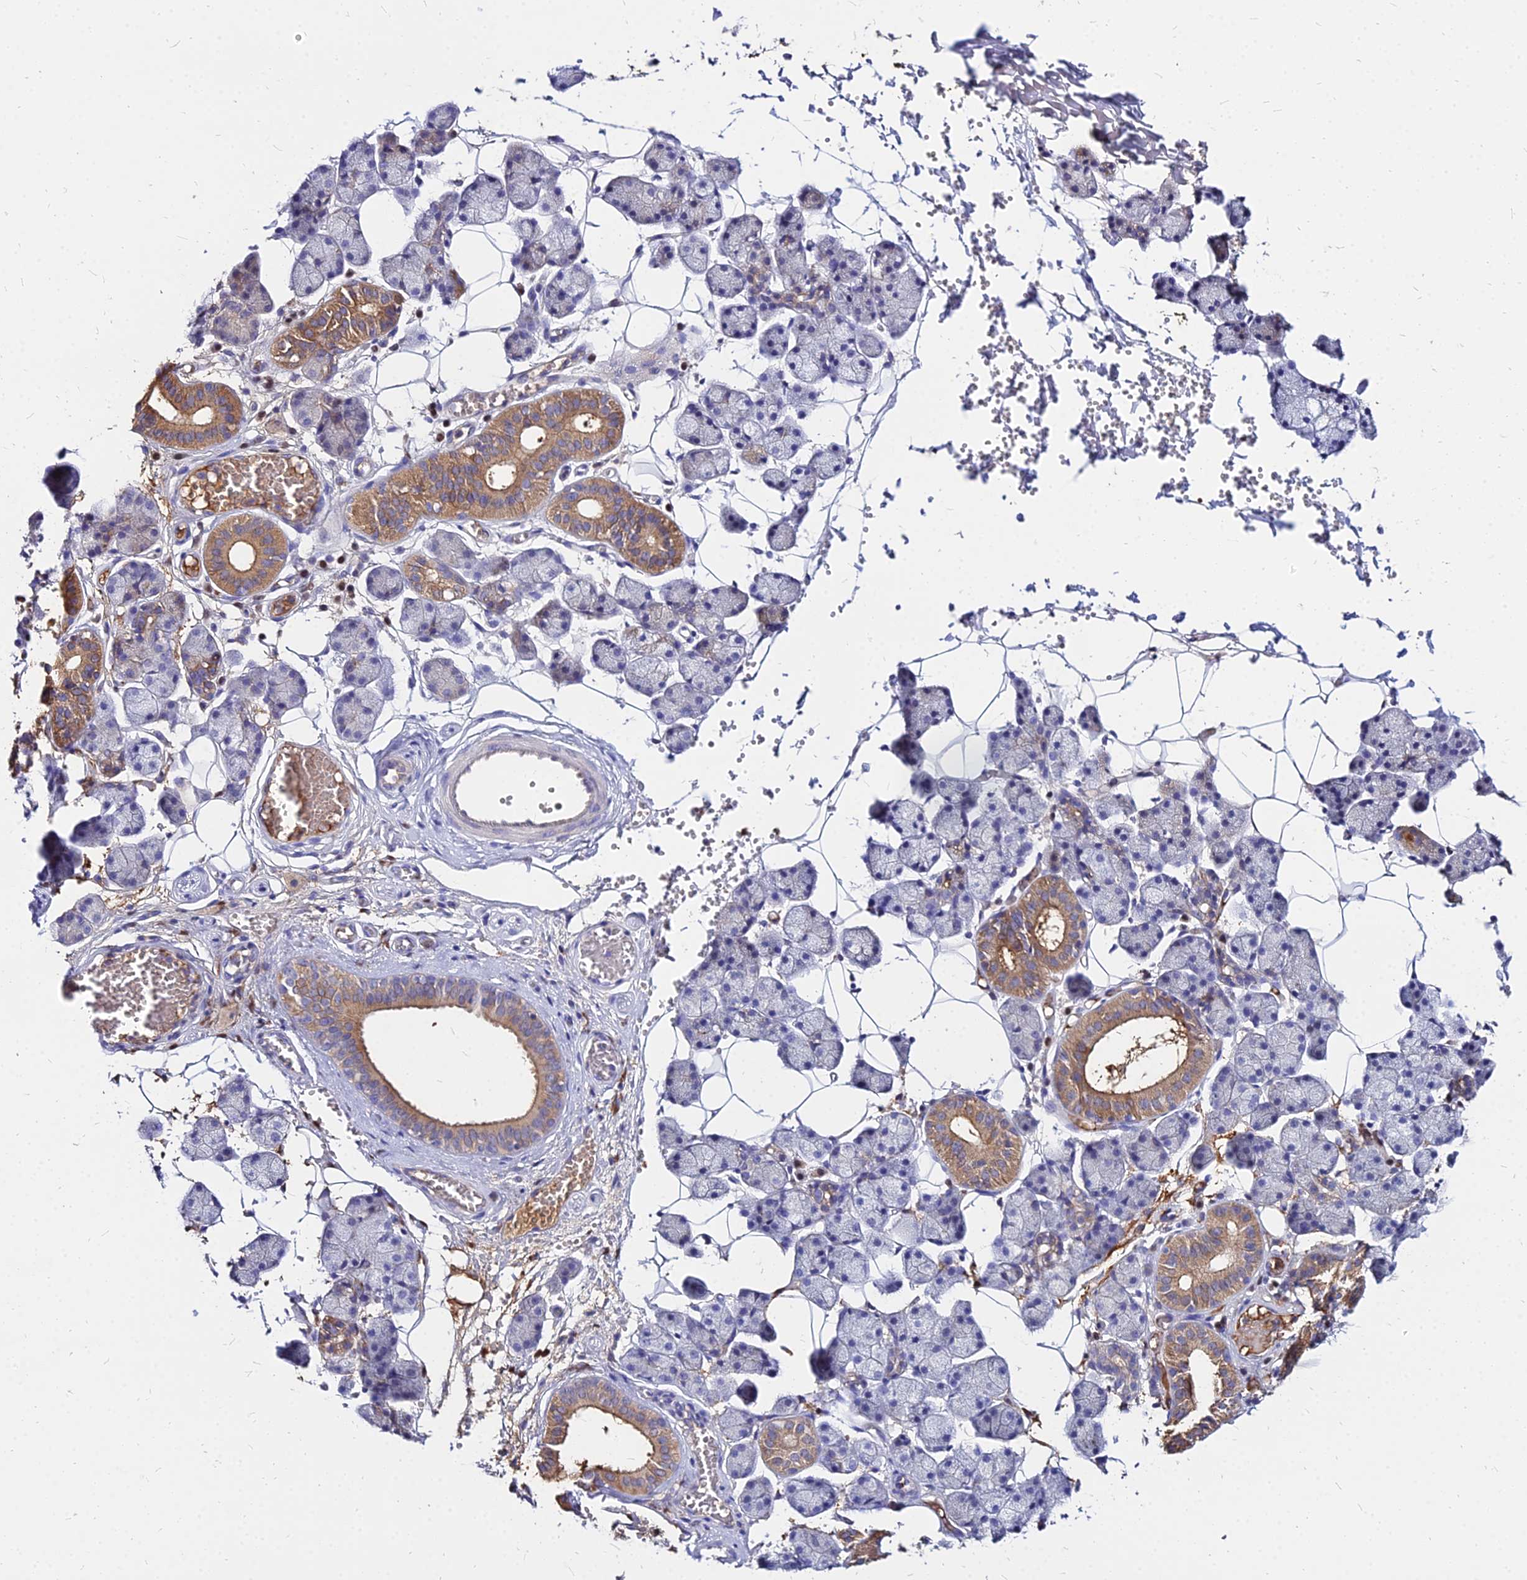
{"staining": {"intensity": "moderate", "quantity": "<25%", "location": "cytoplasmic/membranous"}, "tissue": "salivary gland", "cell_type": "Glandular cells", "image_type": "normal", "snomed": [{"axis": "morphology", "description": "Normal tissue, NOS"}, {"axis": "topography", "description": "Salivary gland"}], "caption": "This photomicrograph shows IHC staining of normal human salivary gland, with low moderate cytoplasmic/membranous expression in approximately <25% of glandular cells.", "gene": "ACSM6", "patient": {"sex": "female", "age": 33}}